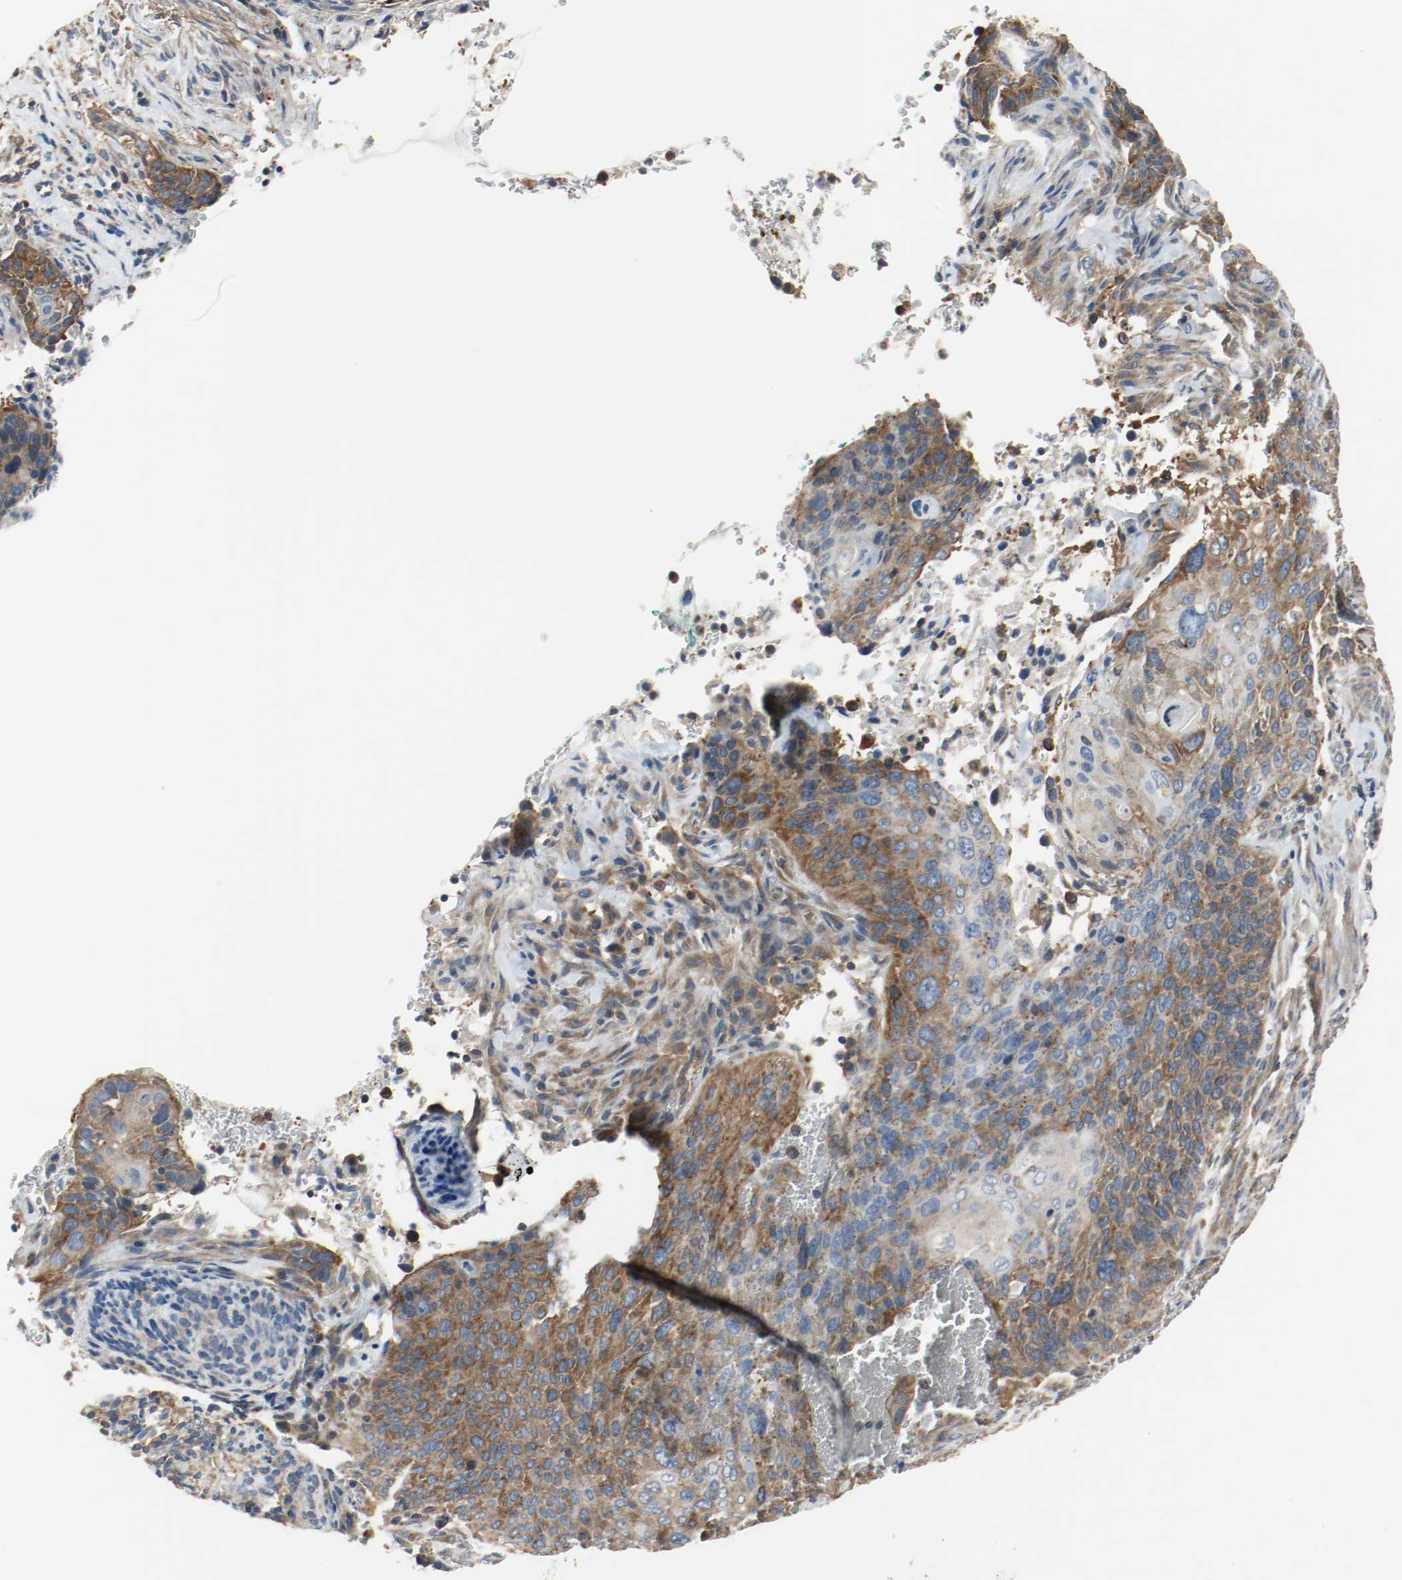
{"staining": {"intensity": "strong", "quantity": ">75%", "location": "cytoplasmic/membranous"}, "tissue": "cervical cancer", "cell_type": "Tumor cells", "image_type": "cancer", "snomed": [{"axis": "morphology", "description": "Squamous cell carcinoma, NOS"}, {"axis": "topography", "description": "Cervix"}], "caption": "Strong cytoplasmic/membranous staining is identified in about >75% of tumor cells in squamous cell carcinoma (cervical).", "gene": "HGS", "patient": {"sex": "female", "age": 33}}